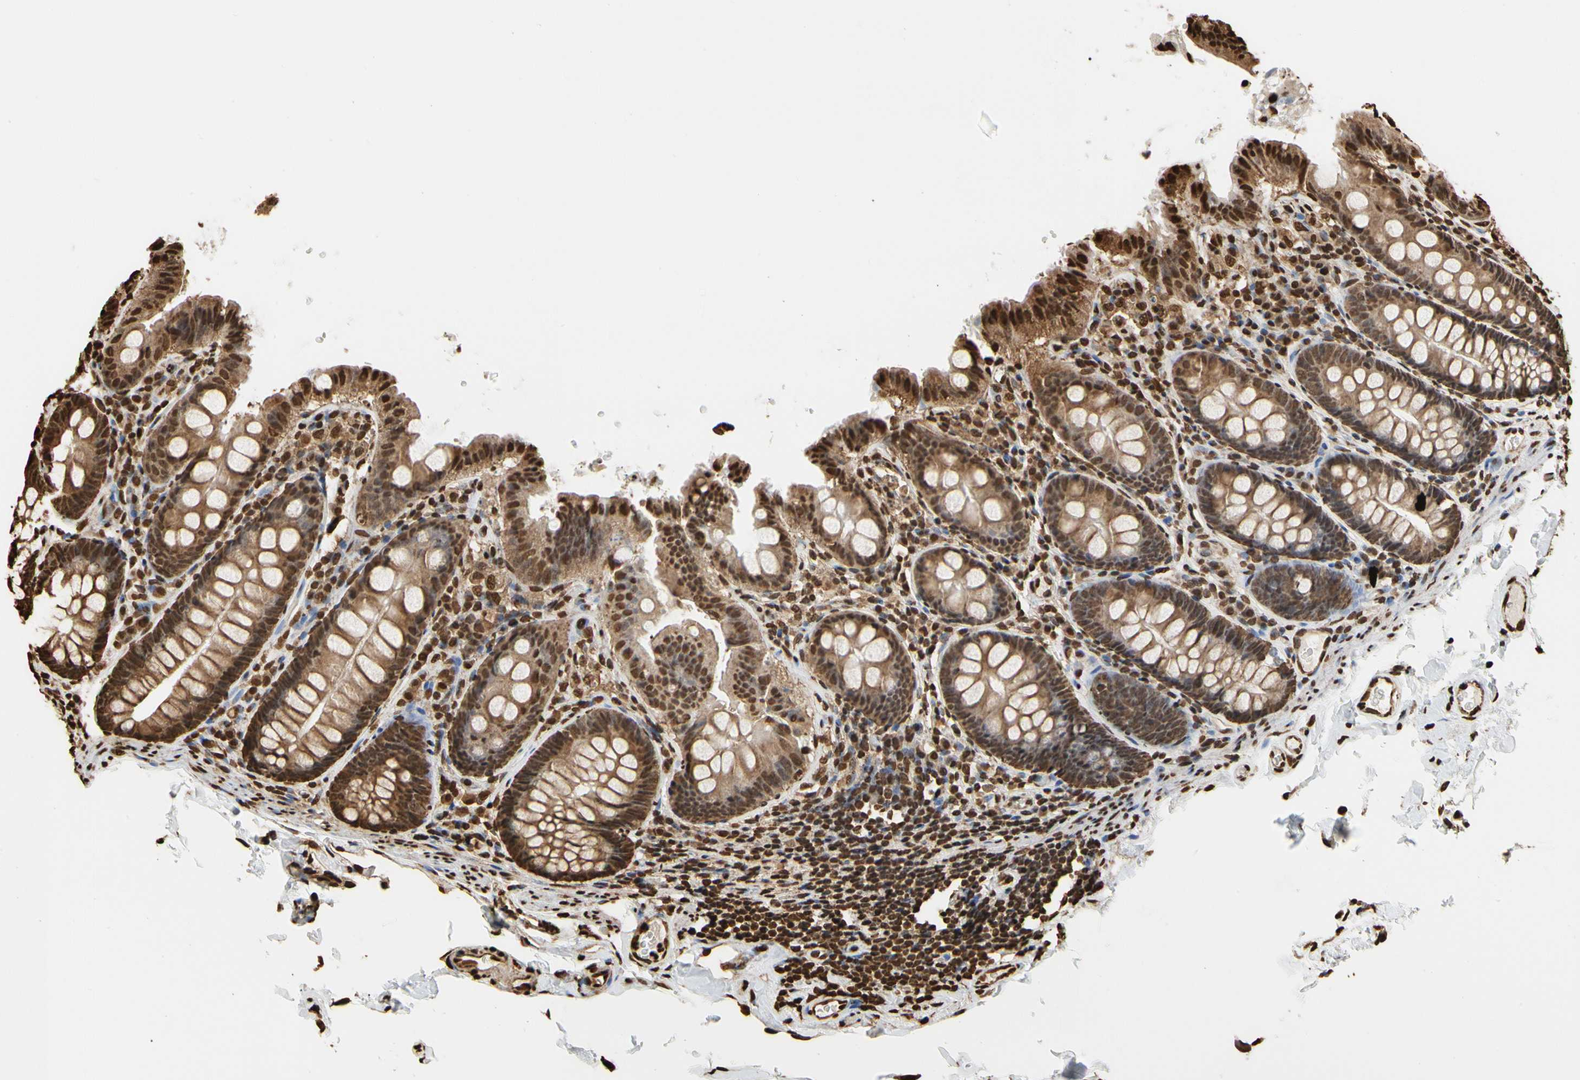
{"staining": {"intensity": "strong", "quantity": ">75%", "location": "cytoplasmic/membranous,nuclear"}, "tissue": "colon", "cell_type": "Endothelial cells", "image_type": "normal", "snomed": [{"axis": "morphology", "description": "Normal tissue, NOS"}, {"axis": "topography", "description": "Colon"}], "caption": "IHC staining of benign colon, which reveals high levels of strong cytoplasmic/membranous,nuclear expression in approximately >75% of endothelial cells indicating strong cytoplasmic/membranous,nuclear protein positivity. The staining was performed using DAB (3,3'-diaminobenzidine) (brown) for protein detection and nuclei were counterstained in hematoxylin (blue).", "gene": "HNRNPK", "patient": {"sex": "female", "age": 61}}